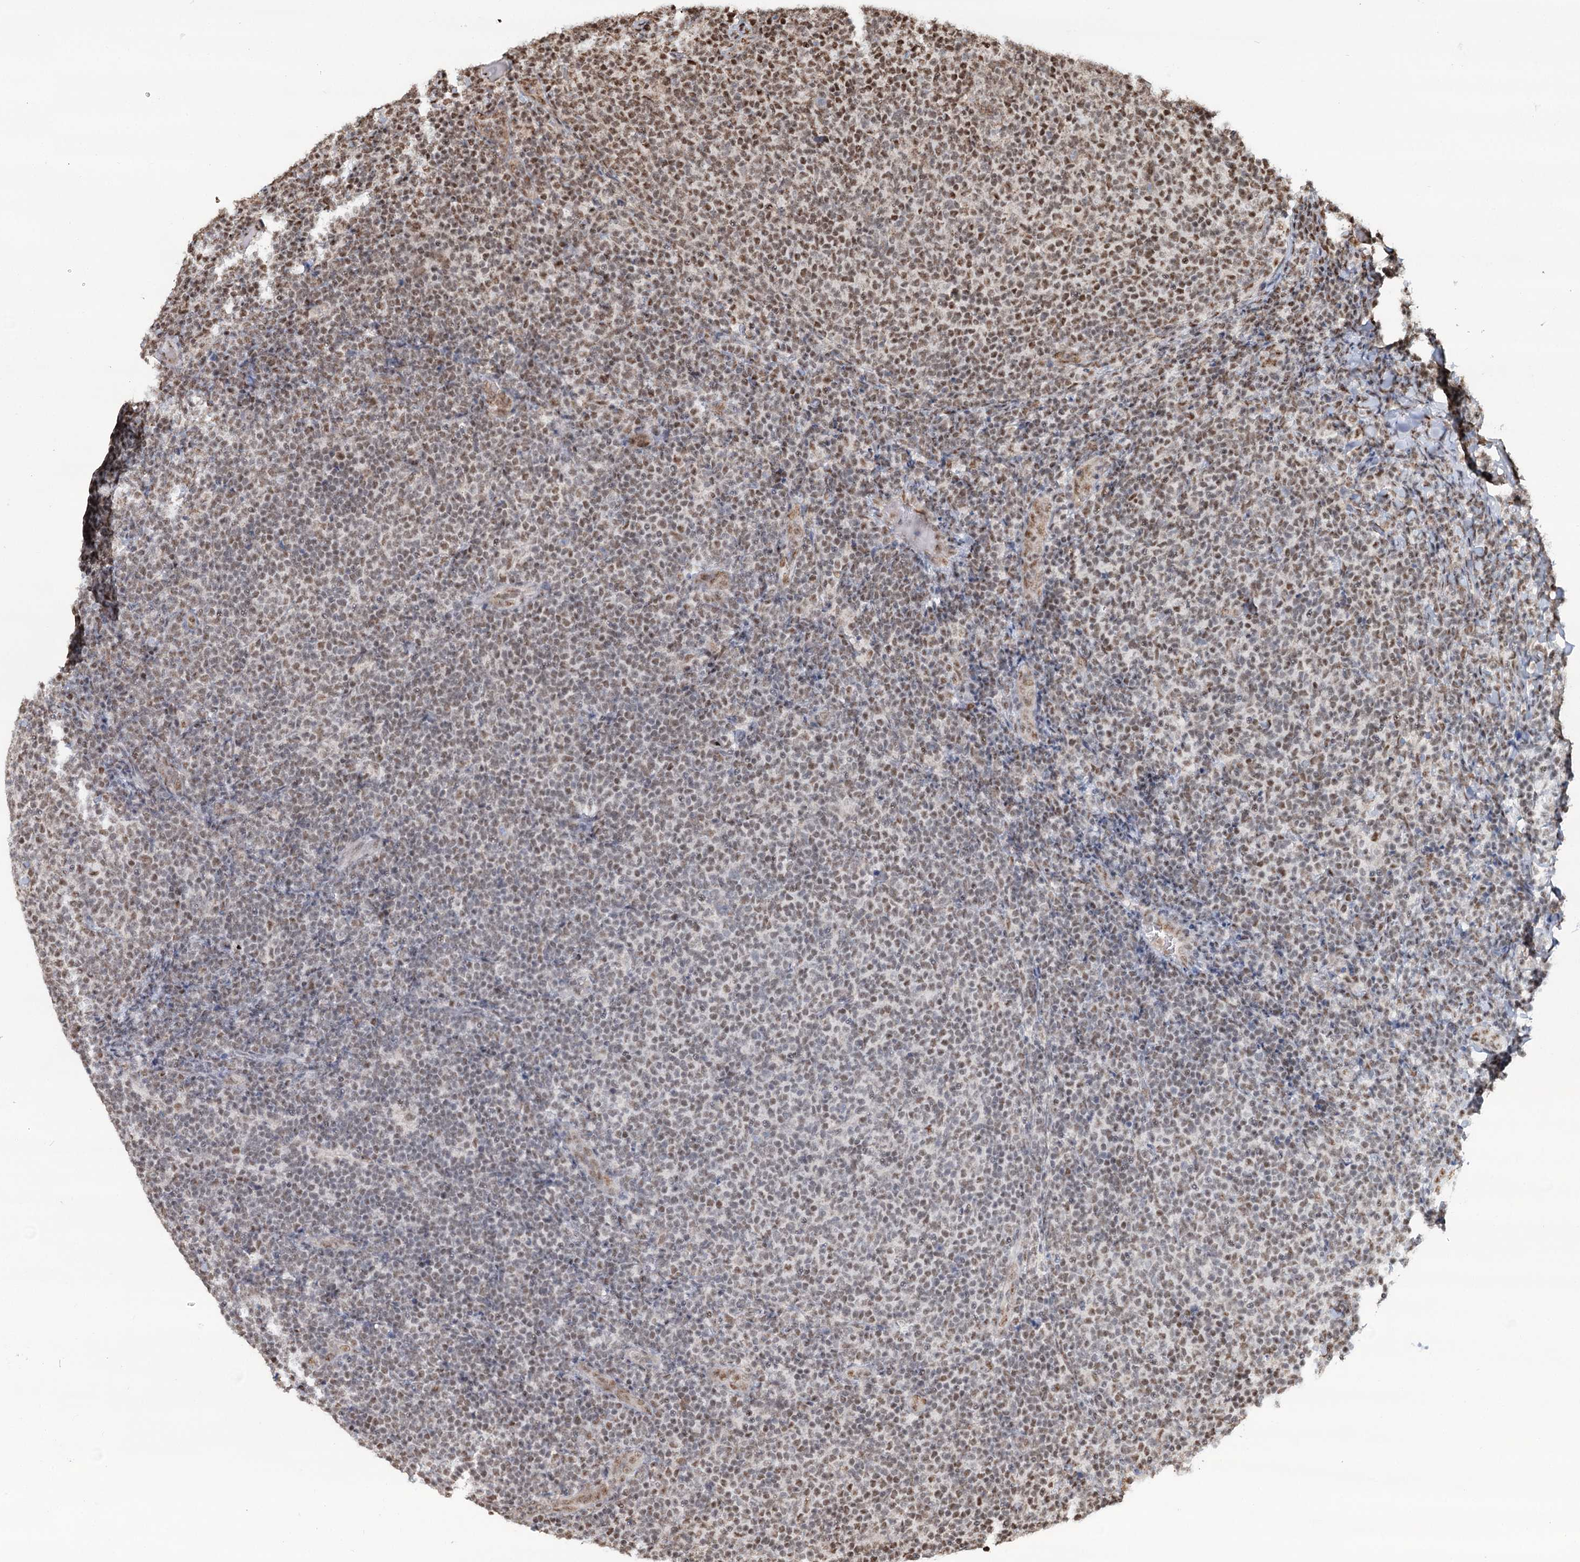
{"staining": {"intensity": "moderate", "quantity": "<25%", "location": "nuclear"}, "tissue": "lymphoma", "cell_type": "Tumor cells", "image_type": "cancer", "snomed": [{"axis": "morphology", "description": "Malignant lymphoma, non-Hodgkin's type, Low grade"}, {"axis": "topography", "description": "Lymph node"}], "caption": "A photomicrograph showing moderate nuclear positivity in about <25% of tumor cells in lymphoma, as visualized by brown immunohistochemical staining.", "gene": "GPALPP1", "patient": {"sex": "male", "age": 66}}